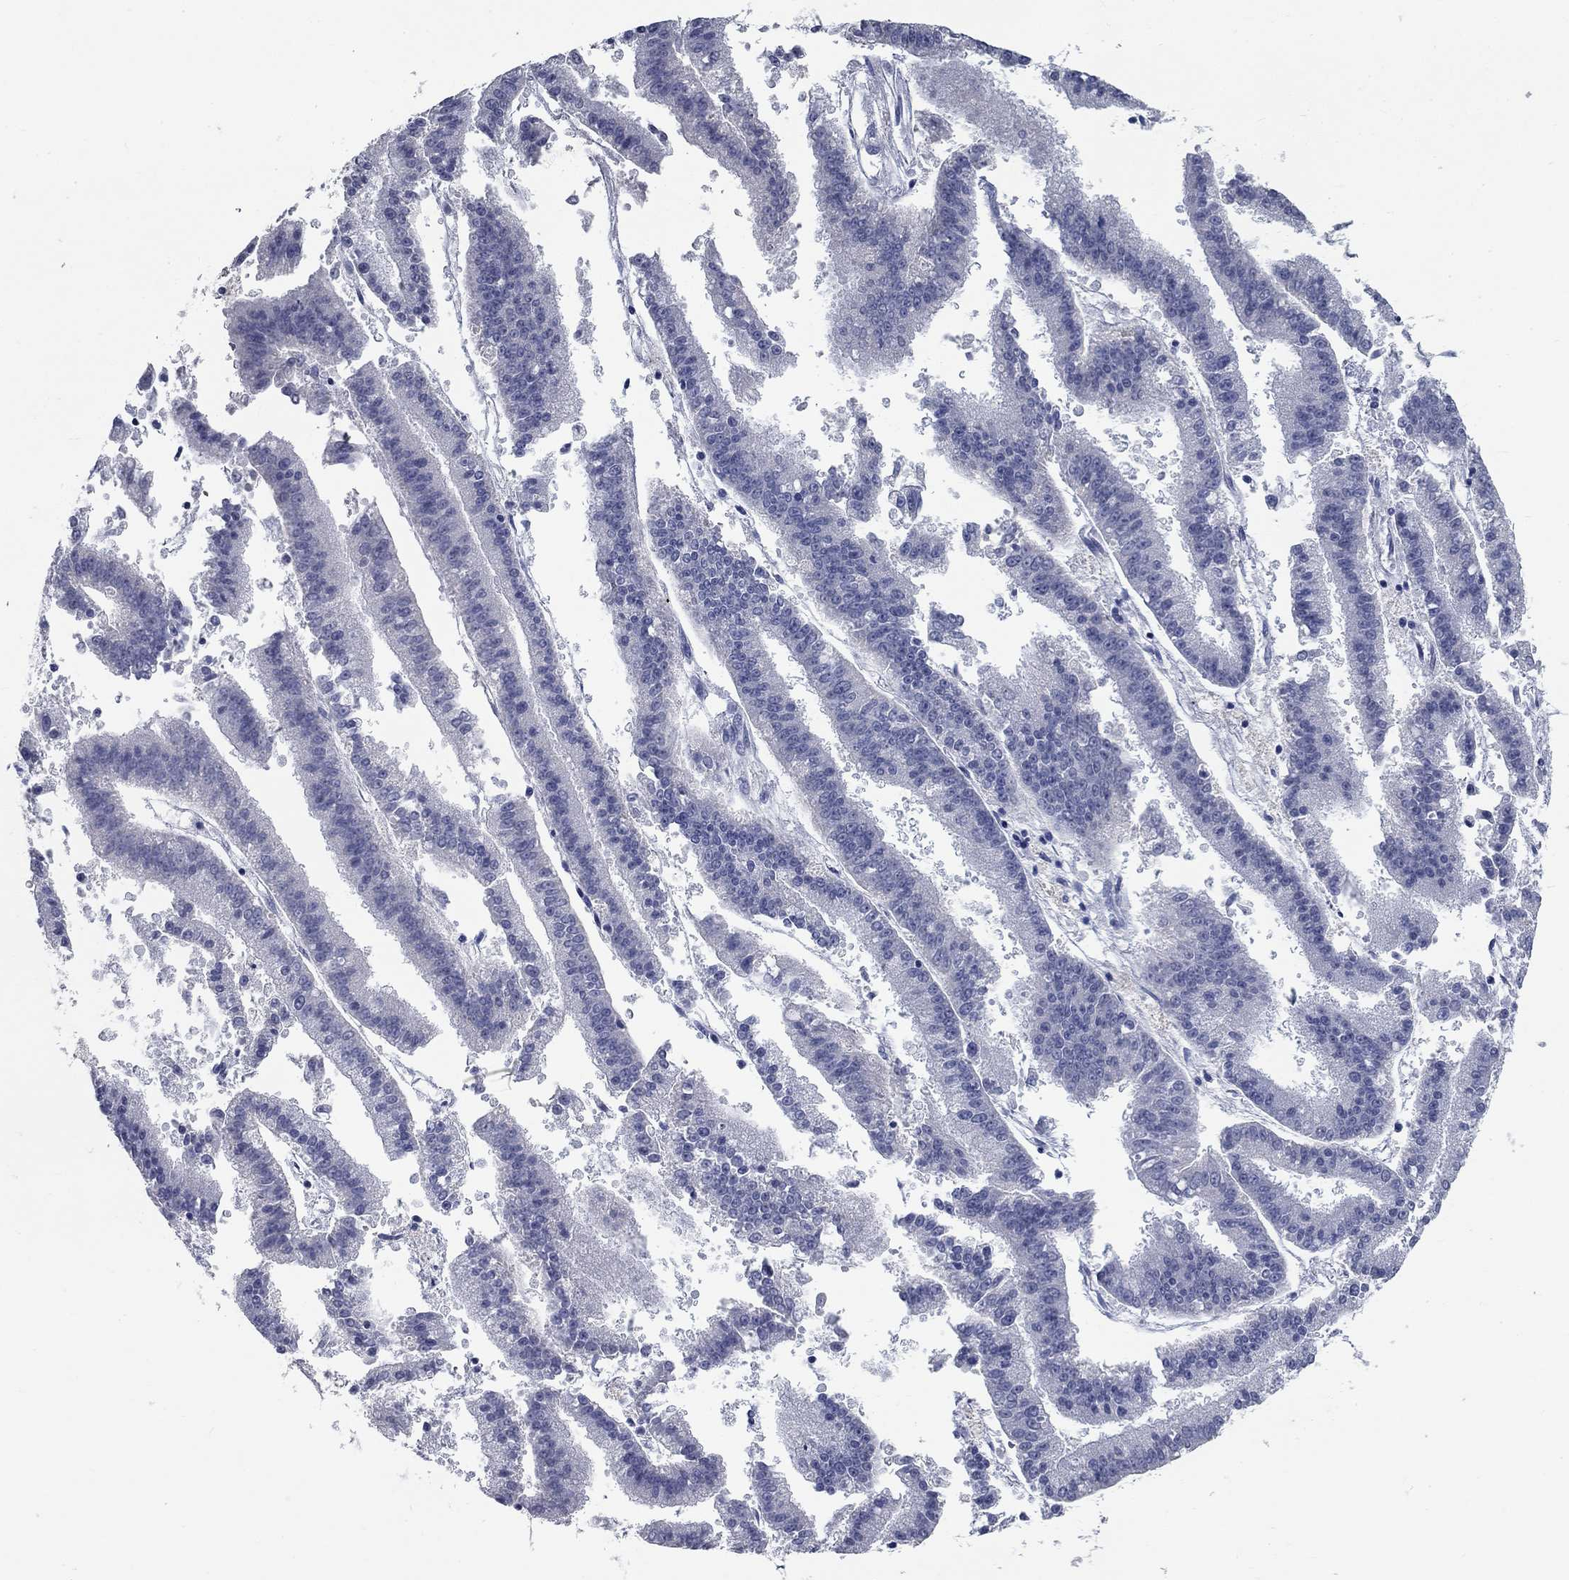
{"staining": {"intensity": "negative", "quantity": "none", "location": "none"}, "tissue": "endometrial cancer", "cell_type": "Tumor cells", "image_type": "cancer", "snomed": [{"axis": "morphology", "description": "Adenocarcinoma, NOS"}, {"axis": "topography", "description": "Endometrium"}], "caption": "Photomicrograph shows no significant protein expression in tumor cells of endometrial cancer (adenocarcinoma).", "gene": "SYT12", "patient": {"sex": "female", "age": 66}}